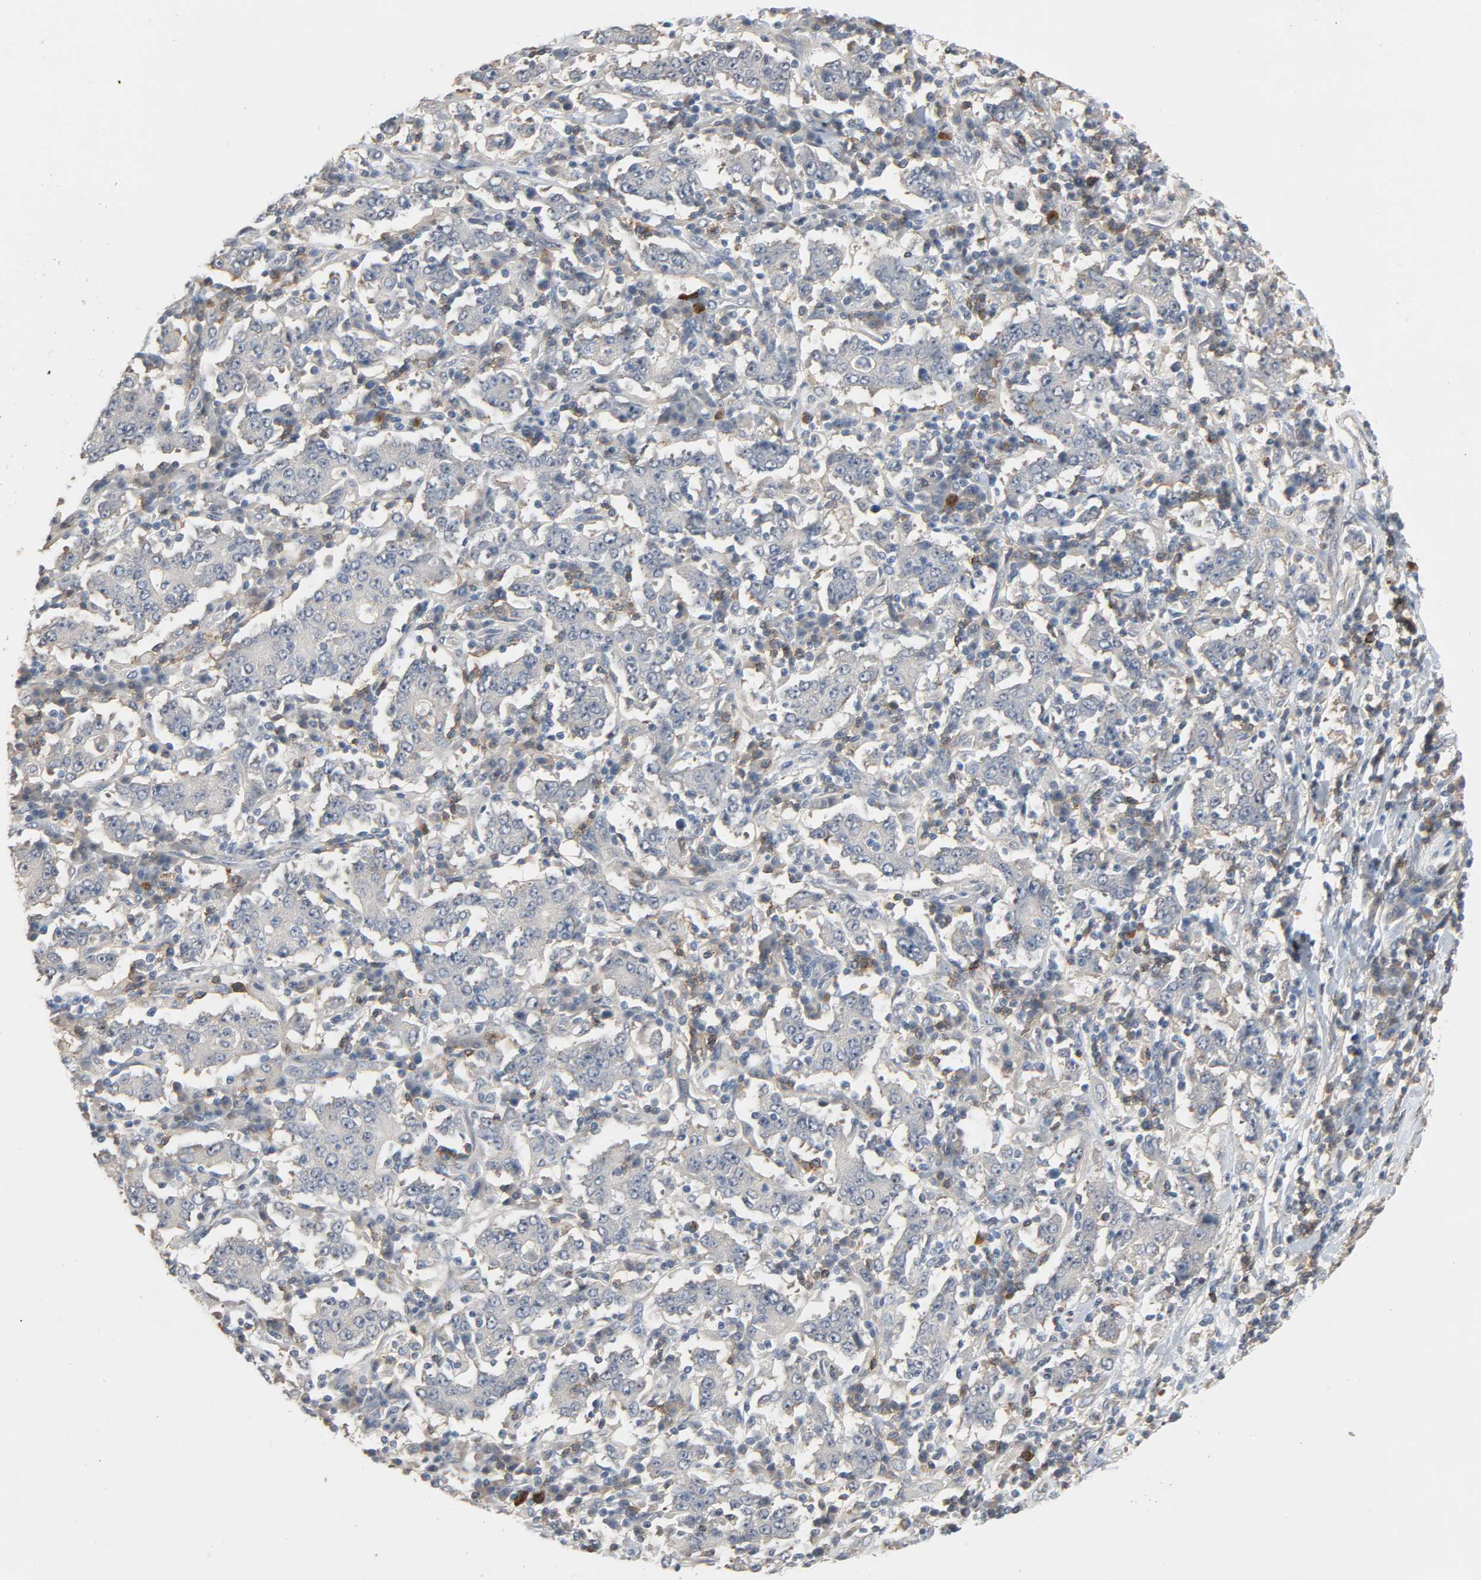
{"staining": {"intensity": "weak", "quantity": "25%-75%", "location": "cytoplasmic/membranous"}, "tissue": "stomach cancer", "cell_type": "Tumor cells", "image_type": "cancer", "snomed": [{"axis": "morphology", "description": "Normal tissue, NOS"}, {"axis": "morphology", "description": "Adenocarcinoma, NOS"}, {"axis": "topography", "description": "Stomach, upper"}, {"axis": "topography", "description": "Stomach"}], "caption": "Brown immunohistochemical staining in stomach cancer (adenocarcinoma) demonstrates weak cytoplasmic/membranous staining in about 25%-75% of tumor cells.", "gene": "CD4", "patient": {"sex": "male", "age": 59}}